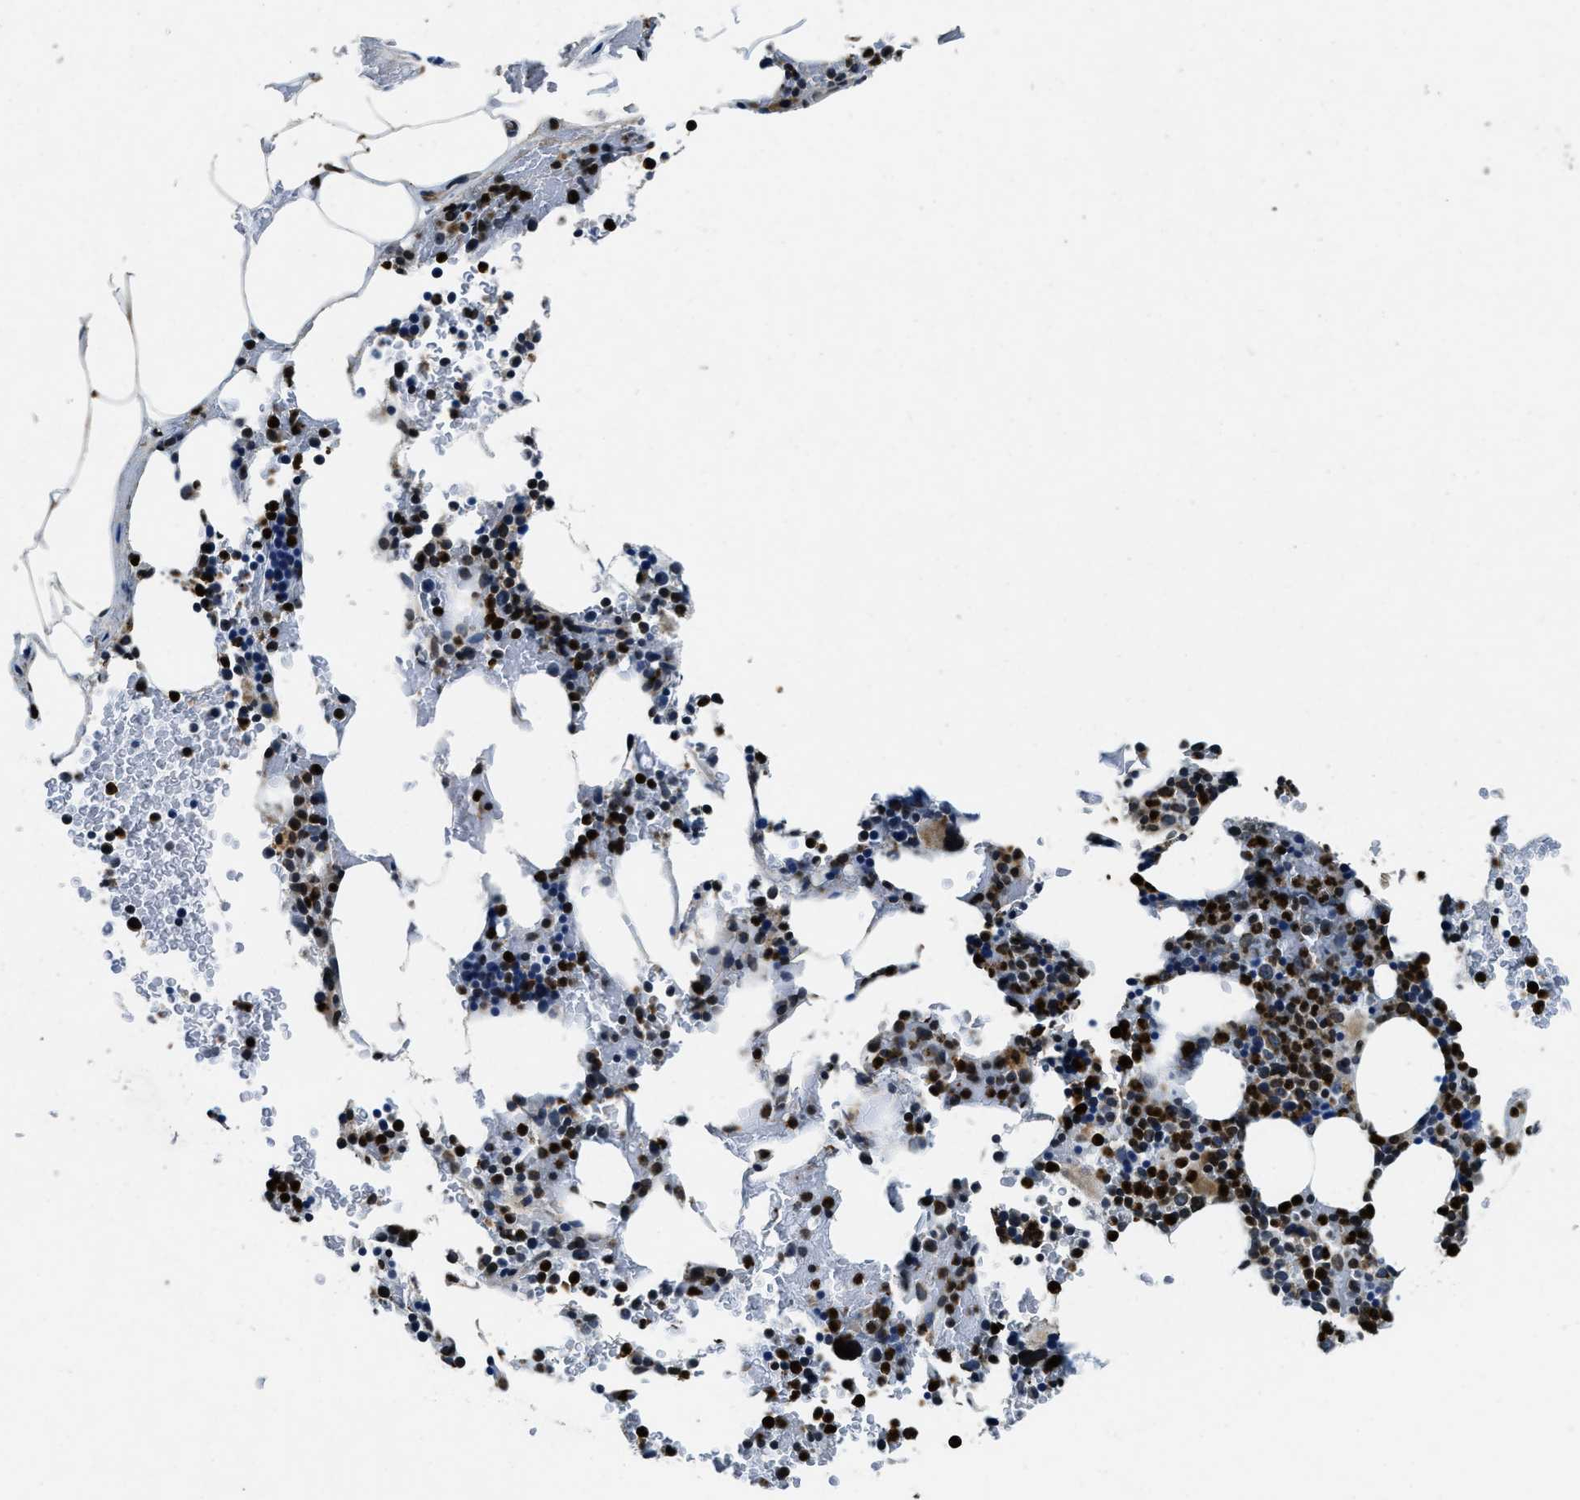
{"staining": {"intensity": "strong", "quantity": ">75%", "location": "nuclear"}, "tissue": "bone marrow", "cell_type": "Hematopoietic cells", "image_type": "normal", "snomed": [{"axis": "morphology", "description": "Normal tissue, NOS"}, {"axis": "topography", "description": "Bone marrow"}], "caption": "Protein expression by IHC exhibits strong nuclear staining in about >75% of hematopoietic cells in normal bone marrow. (DAB (3,3'-diaminobenzidine) = brown stain, brightfield microscopy at high magnification).", "gene": "ZC3HC1", "patient": {"sex": "female", "age": 66}}